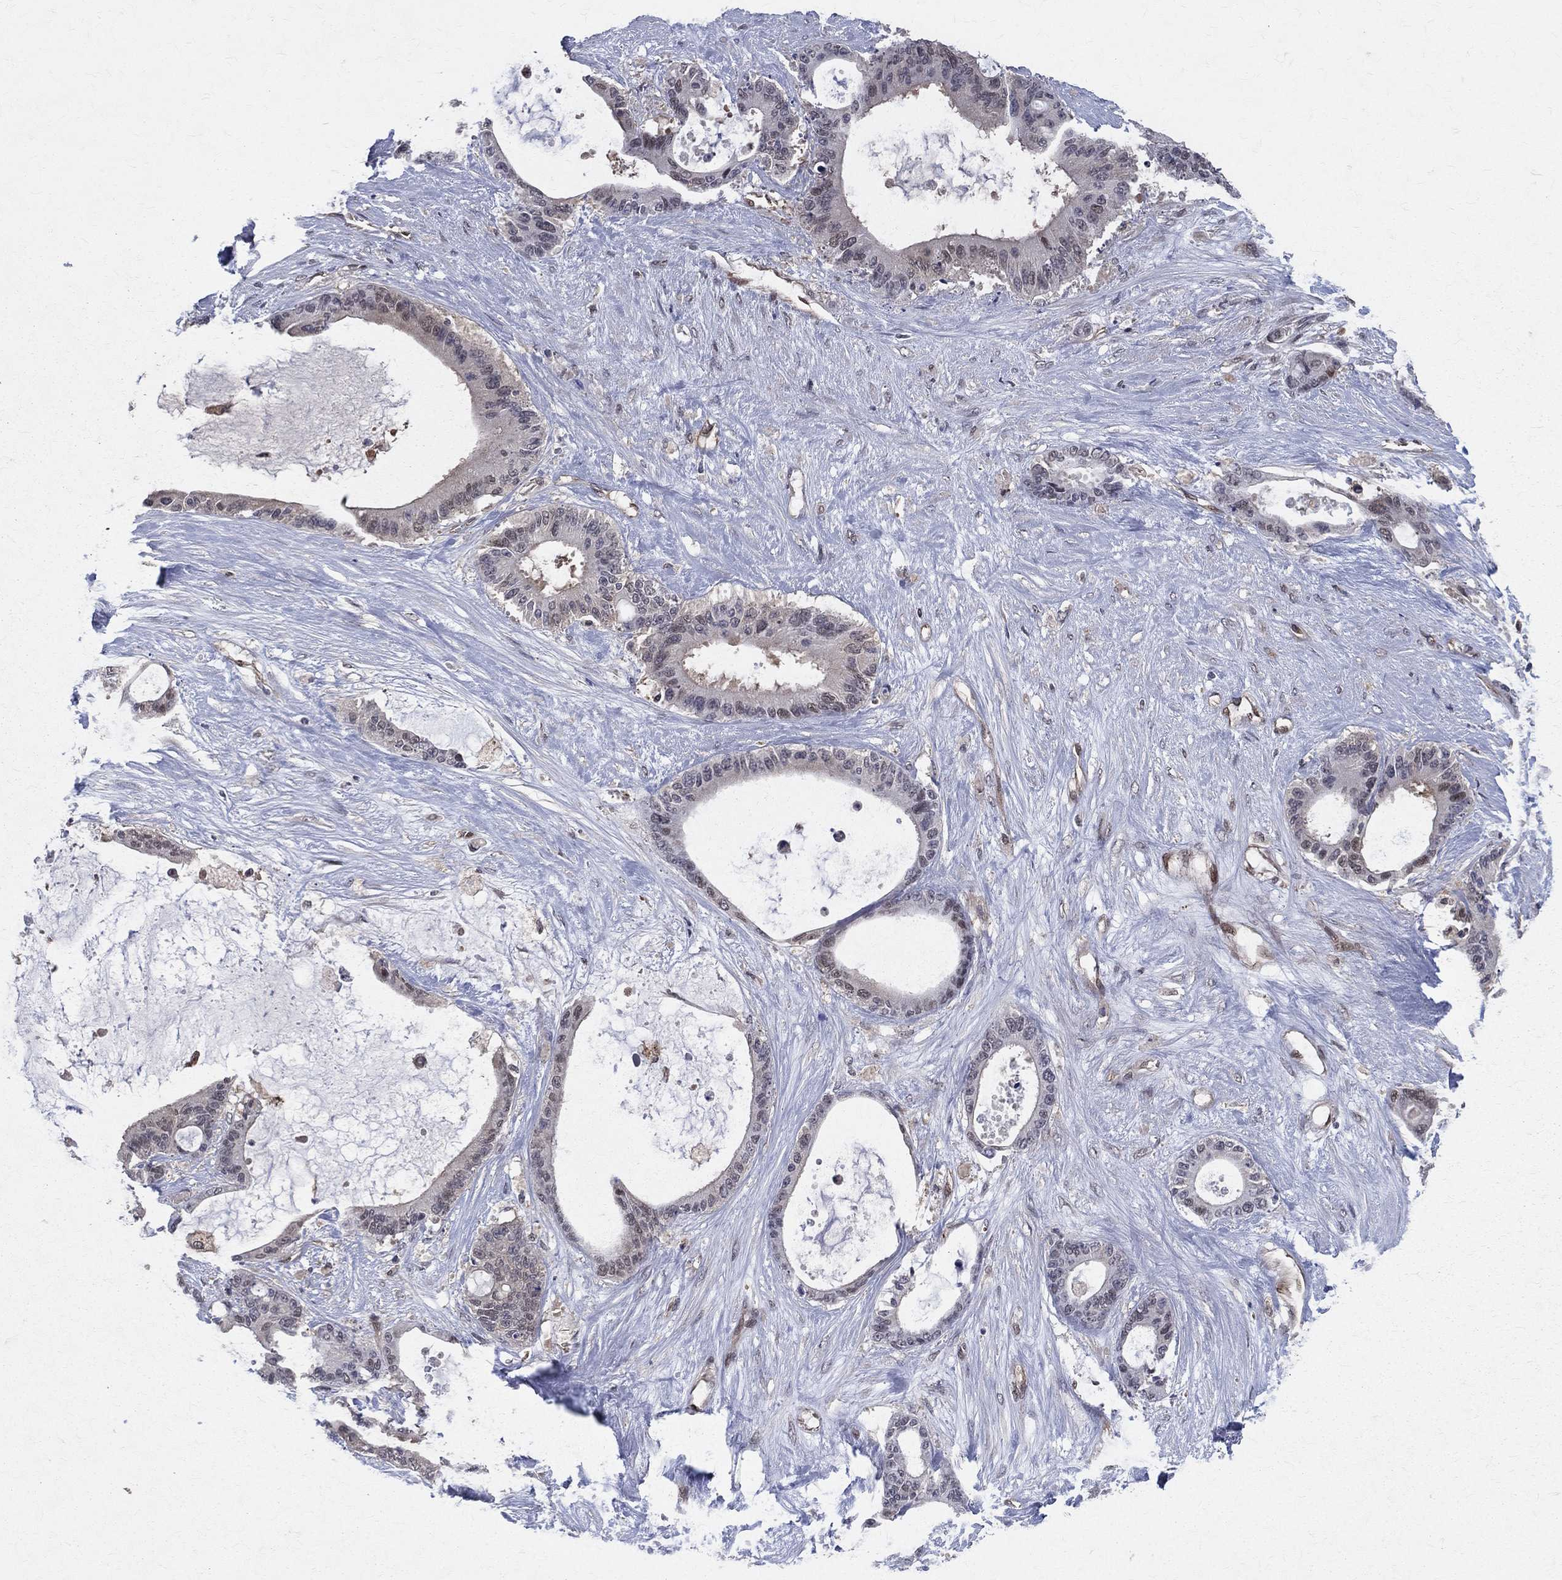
{"staining": {"intensity": "negative", "quantity": "none", "location": "none"}, "tissue": "liver cancer", "cell_type": "Tumor cells", "image_type": "cancer", "snomed": [{"axis": "morphology", "description": "Normal tissue, NOS"}, {"axis": "morphology", "description": "Cholangiocarcinoma"}, {"axis": "topography", "description": "Liver"}, {"axis": "topography", "description": "Peripheral nerve tissue"}], "caption": "Tumor cells show no significant expression in liver cancer (cholangiocarcinoma). Nuclei are stained in blue.", "gene": "GMPR2", "patient": {"sex": "female", "age": 73}}